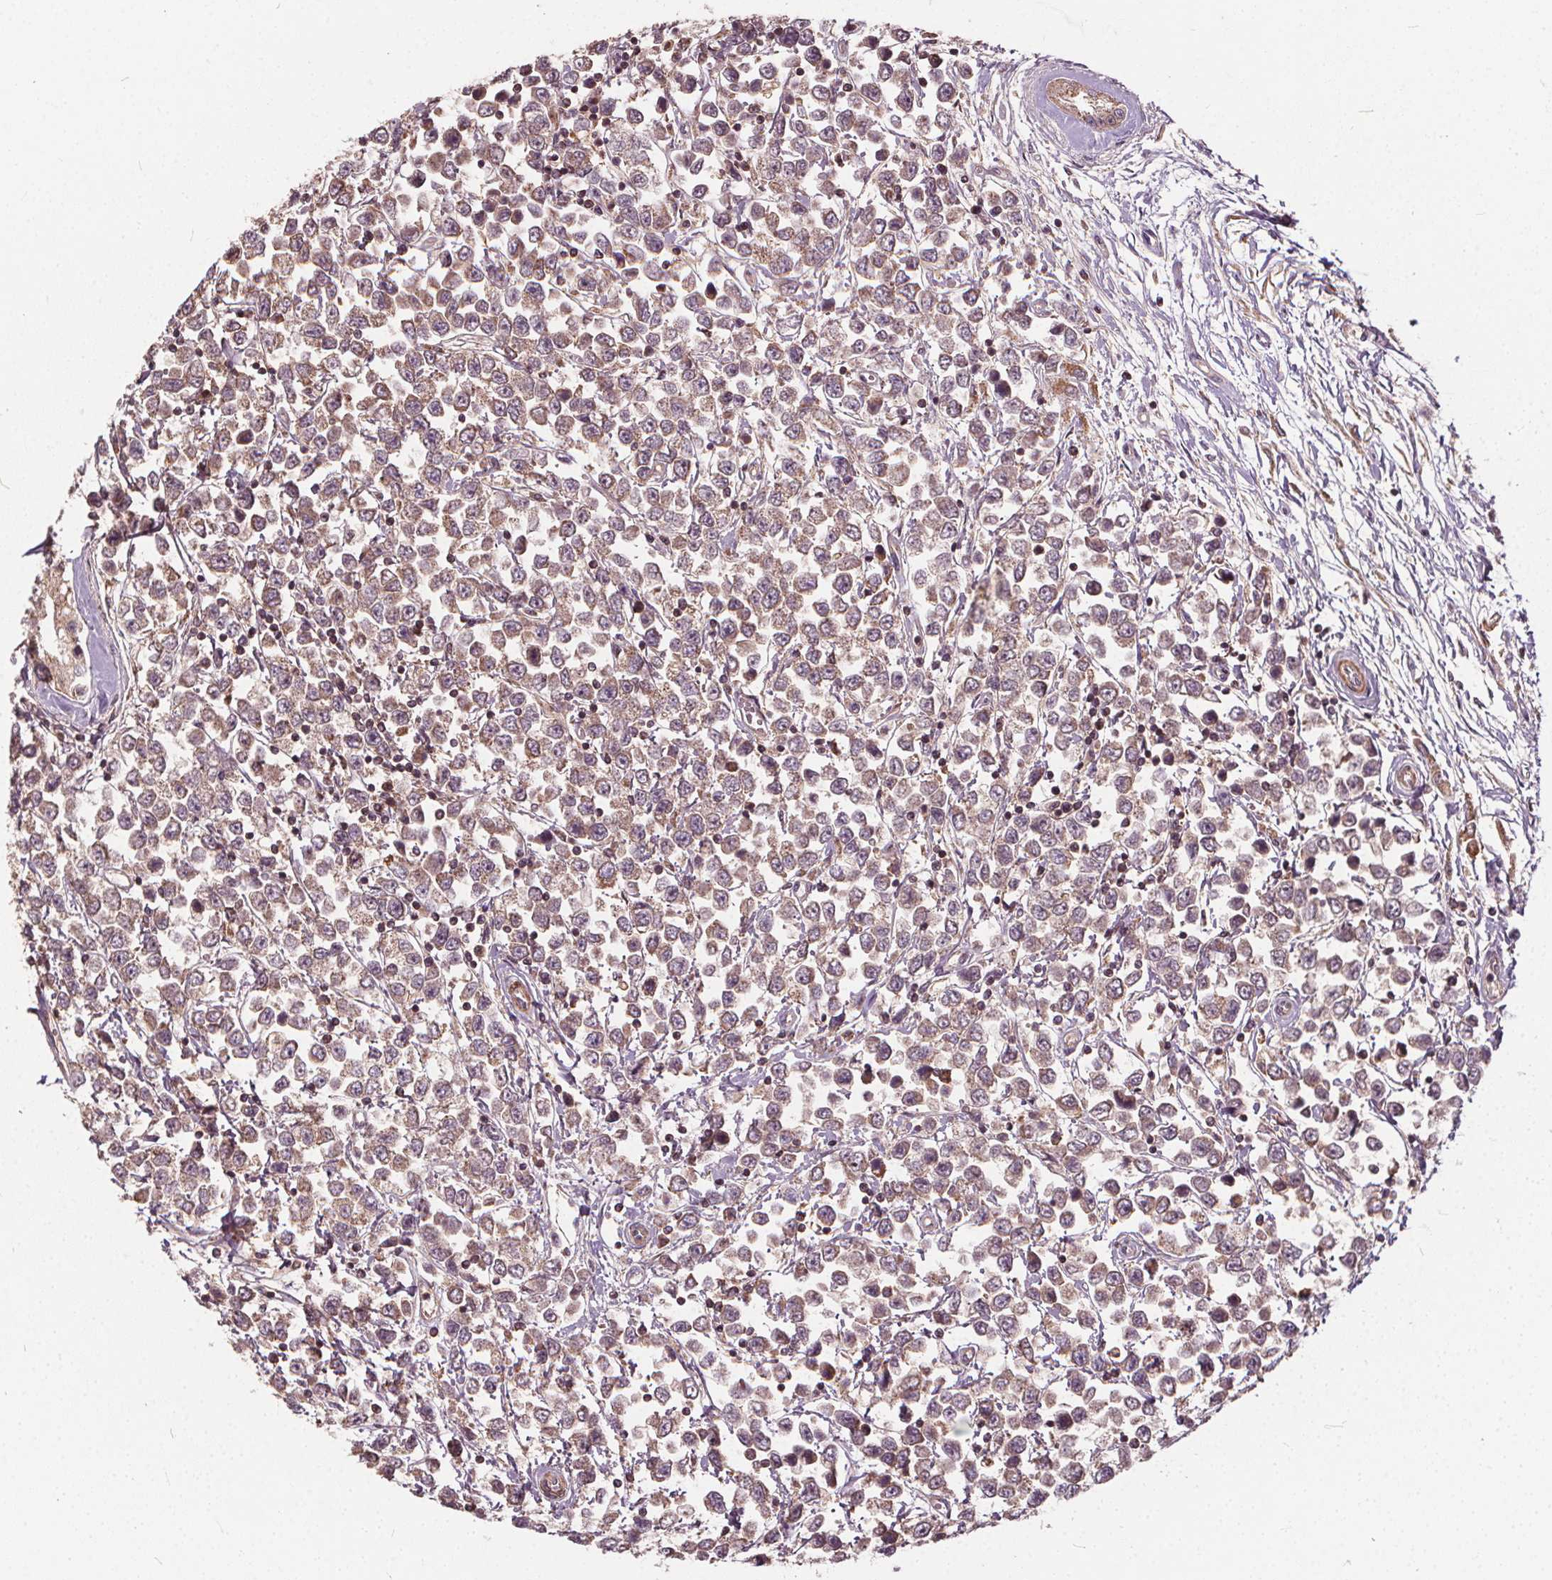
{"staining": {"intensity": "weak", "quantity": ">75%", "location": "cytoplasmic/membranous"}, "tissue": "testis cancer", "cell_type": "Tumor cells", "image_type": "cancer", "snomed": [{"axis": "morphology", "description": "Seminoma, NOS"}, {"axis": "topography", "description": "Testis"}], "caption": "An immunohistochemistry (IHC) image of tumor tissue is shown. Protein staining in brown highlights weak cytoplasmic/membranous positivity in seminoma (testis) within tumor cells.", "gene": "ORAI2", "patient": {"sex": "male", "age": 34}}